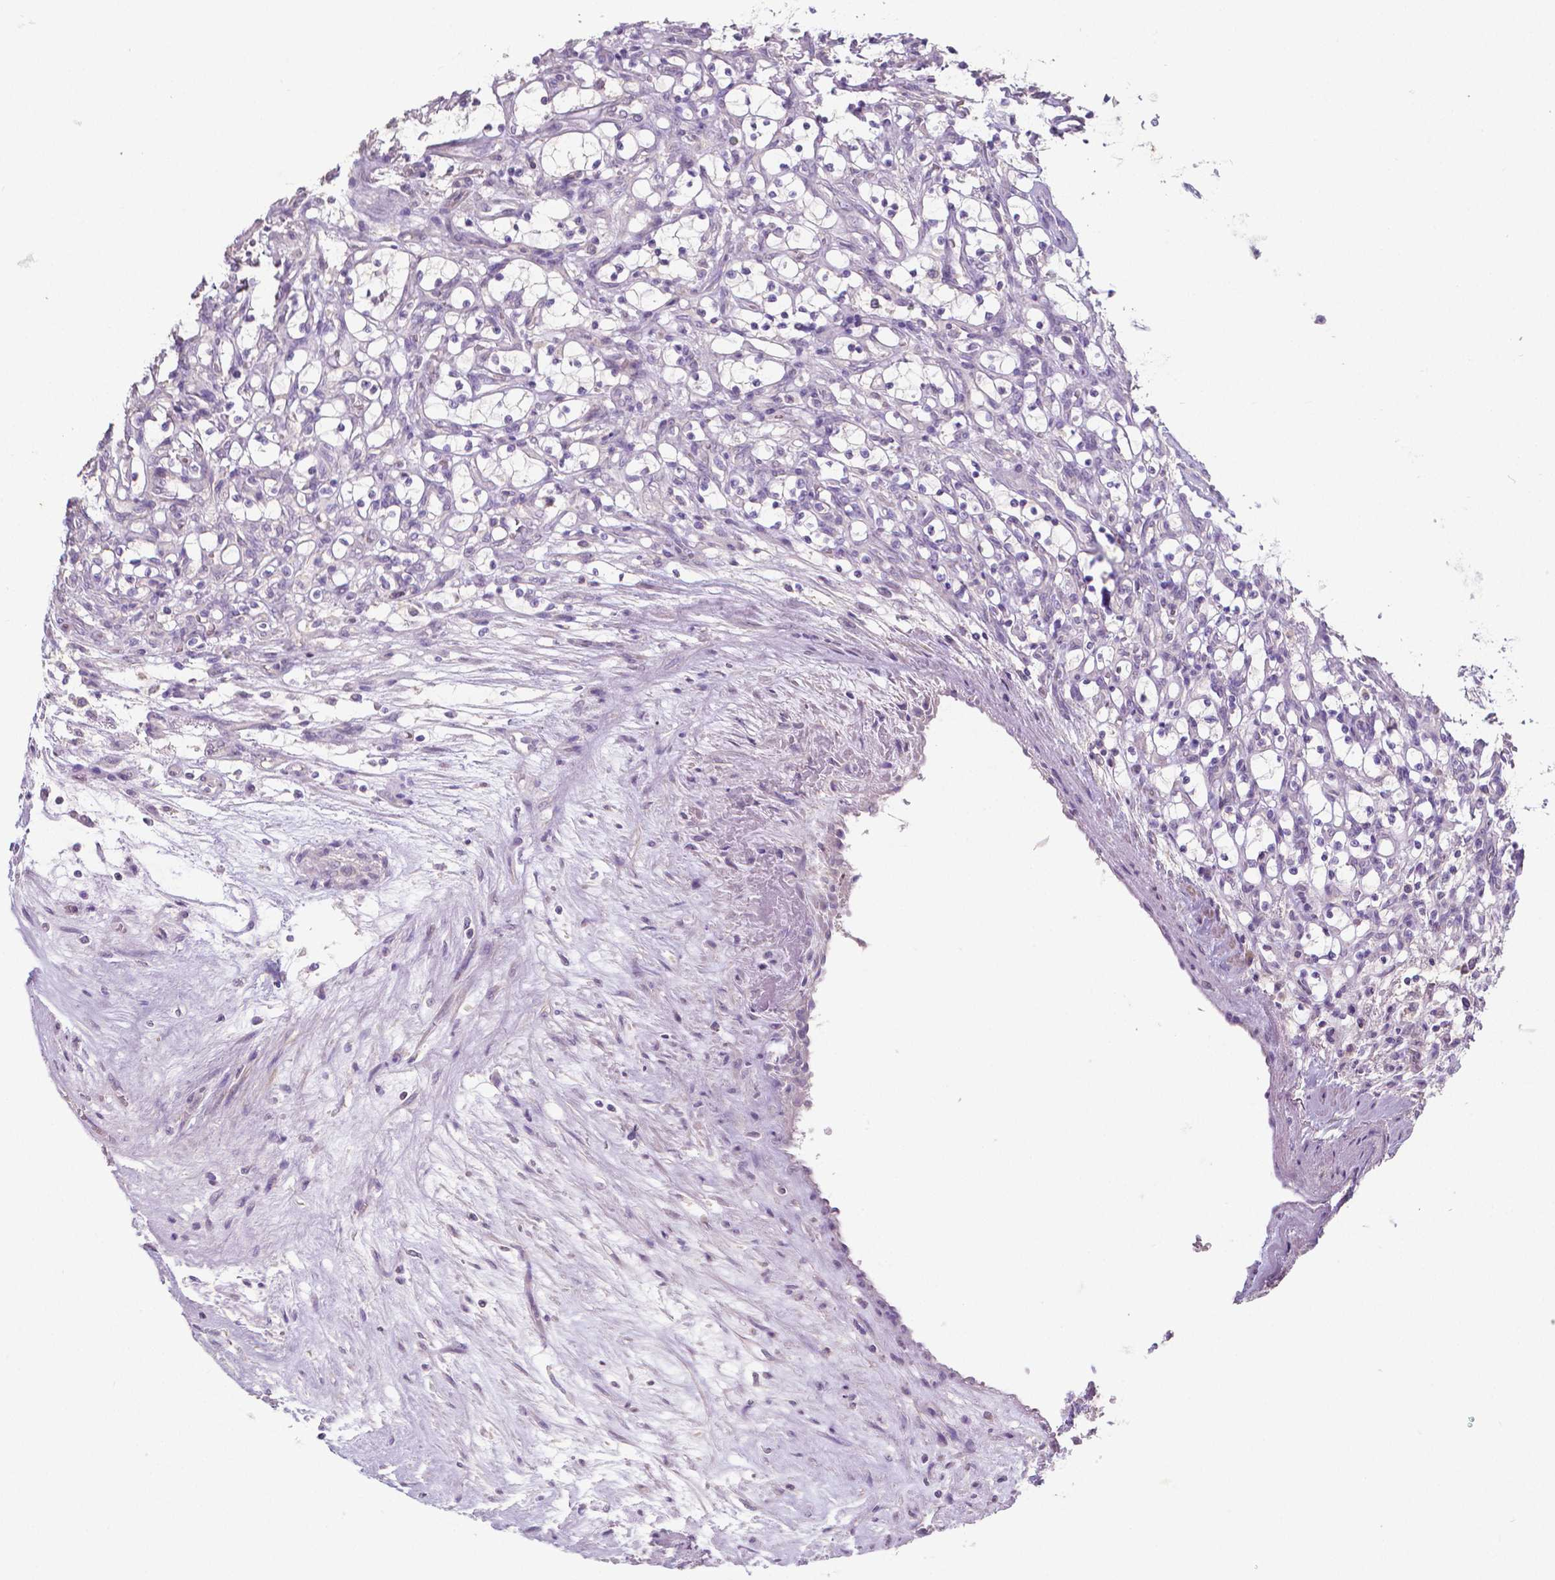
{"staining": {"intensity": "negative", "quantity": "none", "location": "none"}, "tissue": "renal cancer", "cell_type": "Tumor cells", "image_type": "cancer", "snomed": [{"axis": "morphology", "description": "Adenocarcinoma, NOS"}, {"axis": "topography", "description": "Kidney"}], "caption": "There is no significant expression in tumor cells of adenocarcinoma (renal).", "gene": "CRMP1", "patient": {"sex": "female", "age": 69}}